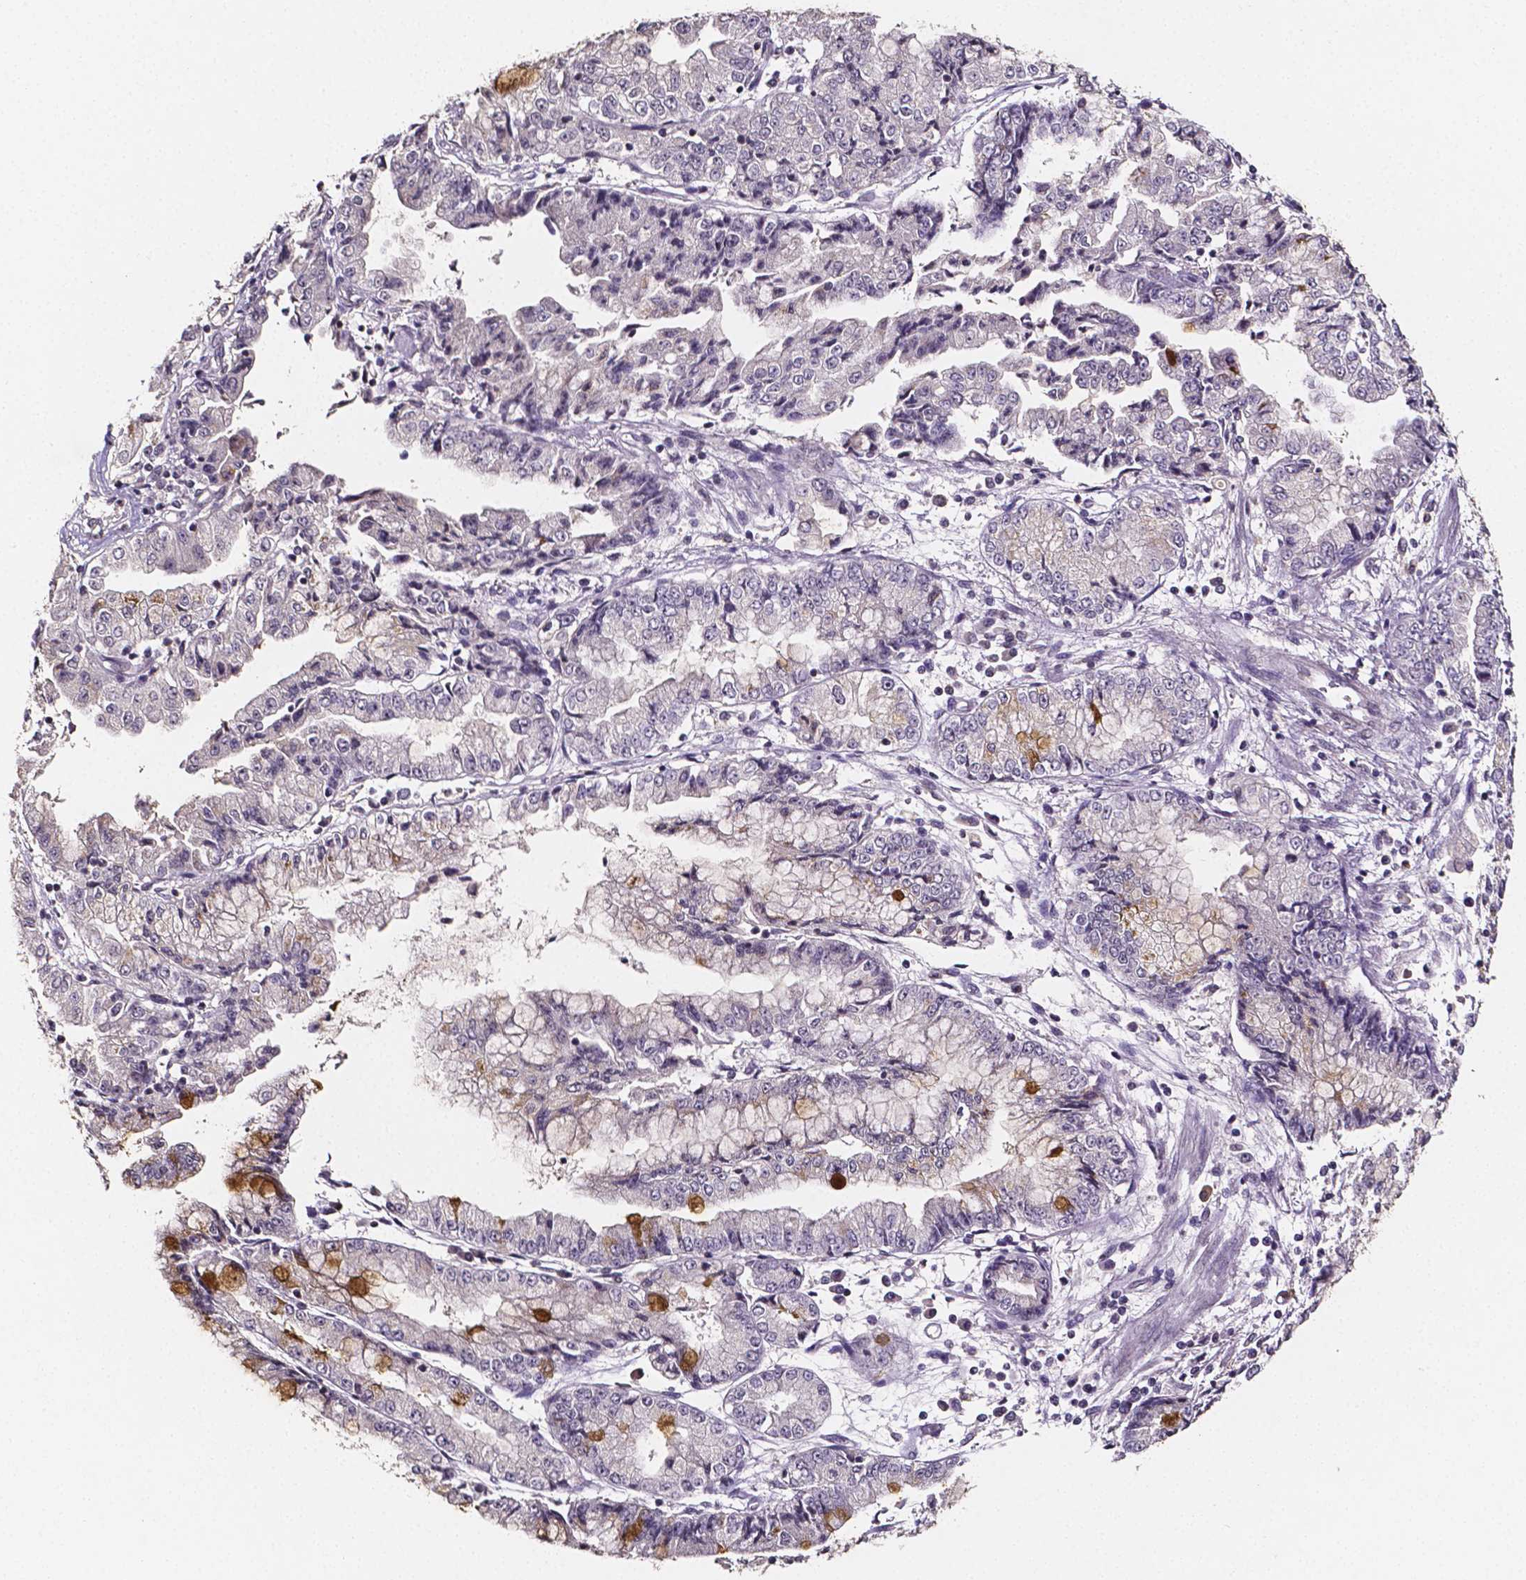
{"staining": {"intensity": "strong", "quantity": "<25%", "location": "cytoplasmic/membranous"}, "tissue": "stomach cancer", "cell_type": "Tumor cells", "image_type": "cancer", "snomed": [{"axis": "morphology", "description": "Adenocarcinoma, NOS"}, {"axis": "topography", "description": "Stomach, upper"}], "caption": "Immunohistochemical staining of stomach adenocarcinoma shows strong cytoplasmic/membranous protein positivity in about <25% of tumor cells. (DAB (3,3'-diaminobenzidine) = brown stain, brightfield microscopy at high magnification).", "gene": "NRGN", "patient": {"sex": "female", "age": 74}}